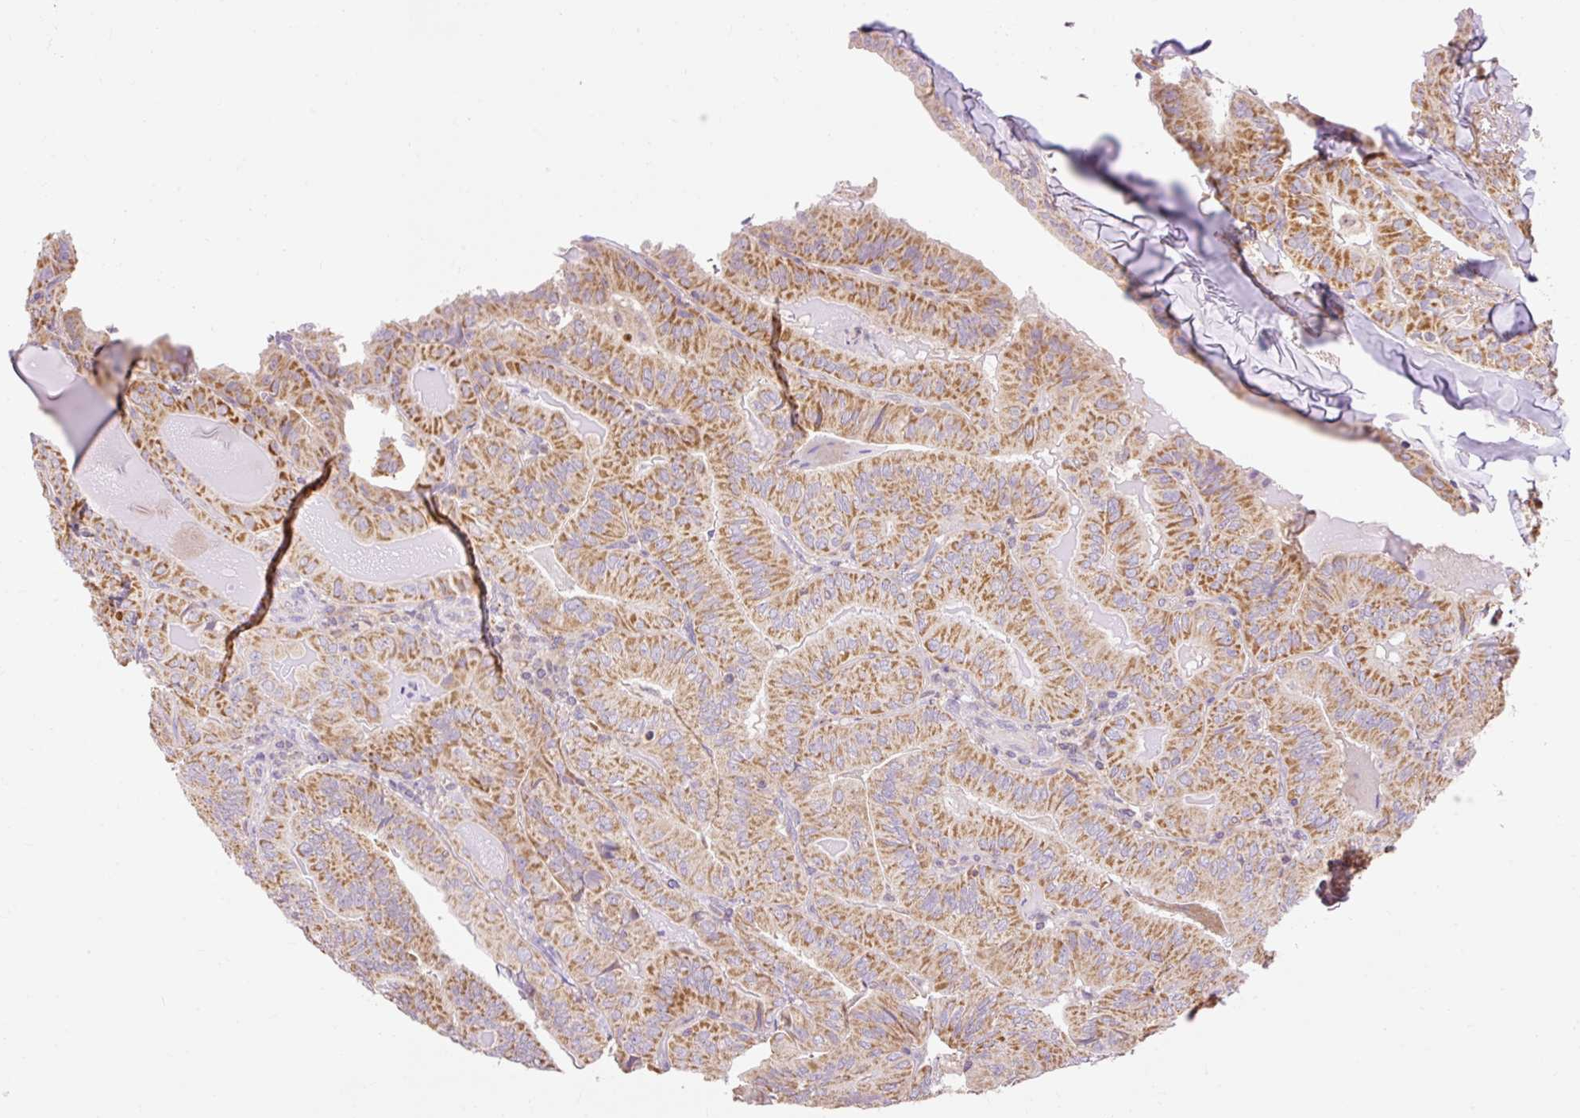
{"staining": {"intensity": "moderate", "quantity": ">75%", "location": "cytoplasmic/membranous"}, "tissue": "thyroid cancer", "cell_type": "Tumor cells", "image_type": "cancer", "snomed": [{"axis": "morphology", "description": "Papillary adenocarcinoma, NOS"}, {"axis": "topography", "description": "Thyroid gland"}], "caption": "This micrograph exhibits IHC staining of thyroid papillary adenocarcinoma, with medium moderate cytoplasmic/membranous positivity in about >75% of tumor cells.", "gene": "IMMT", "patient": {"sex": "female", "age": 68}}